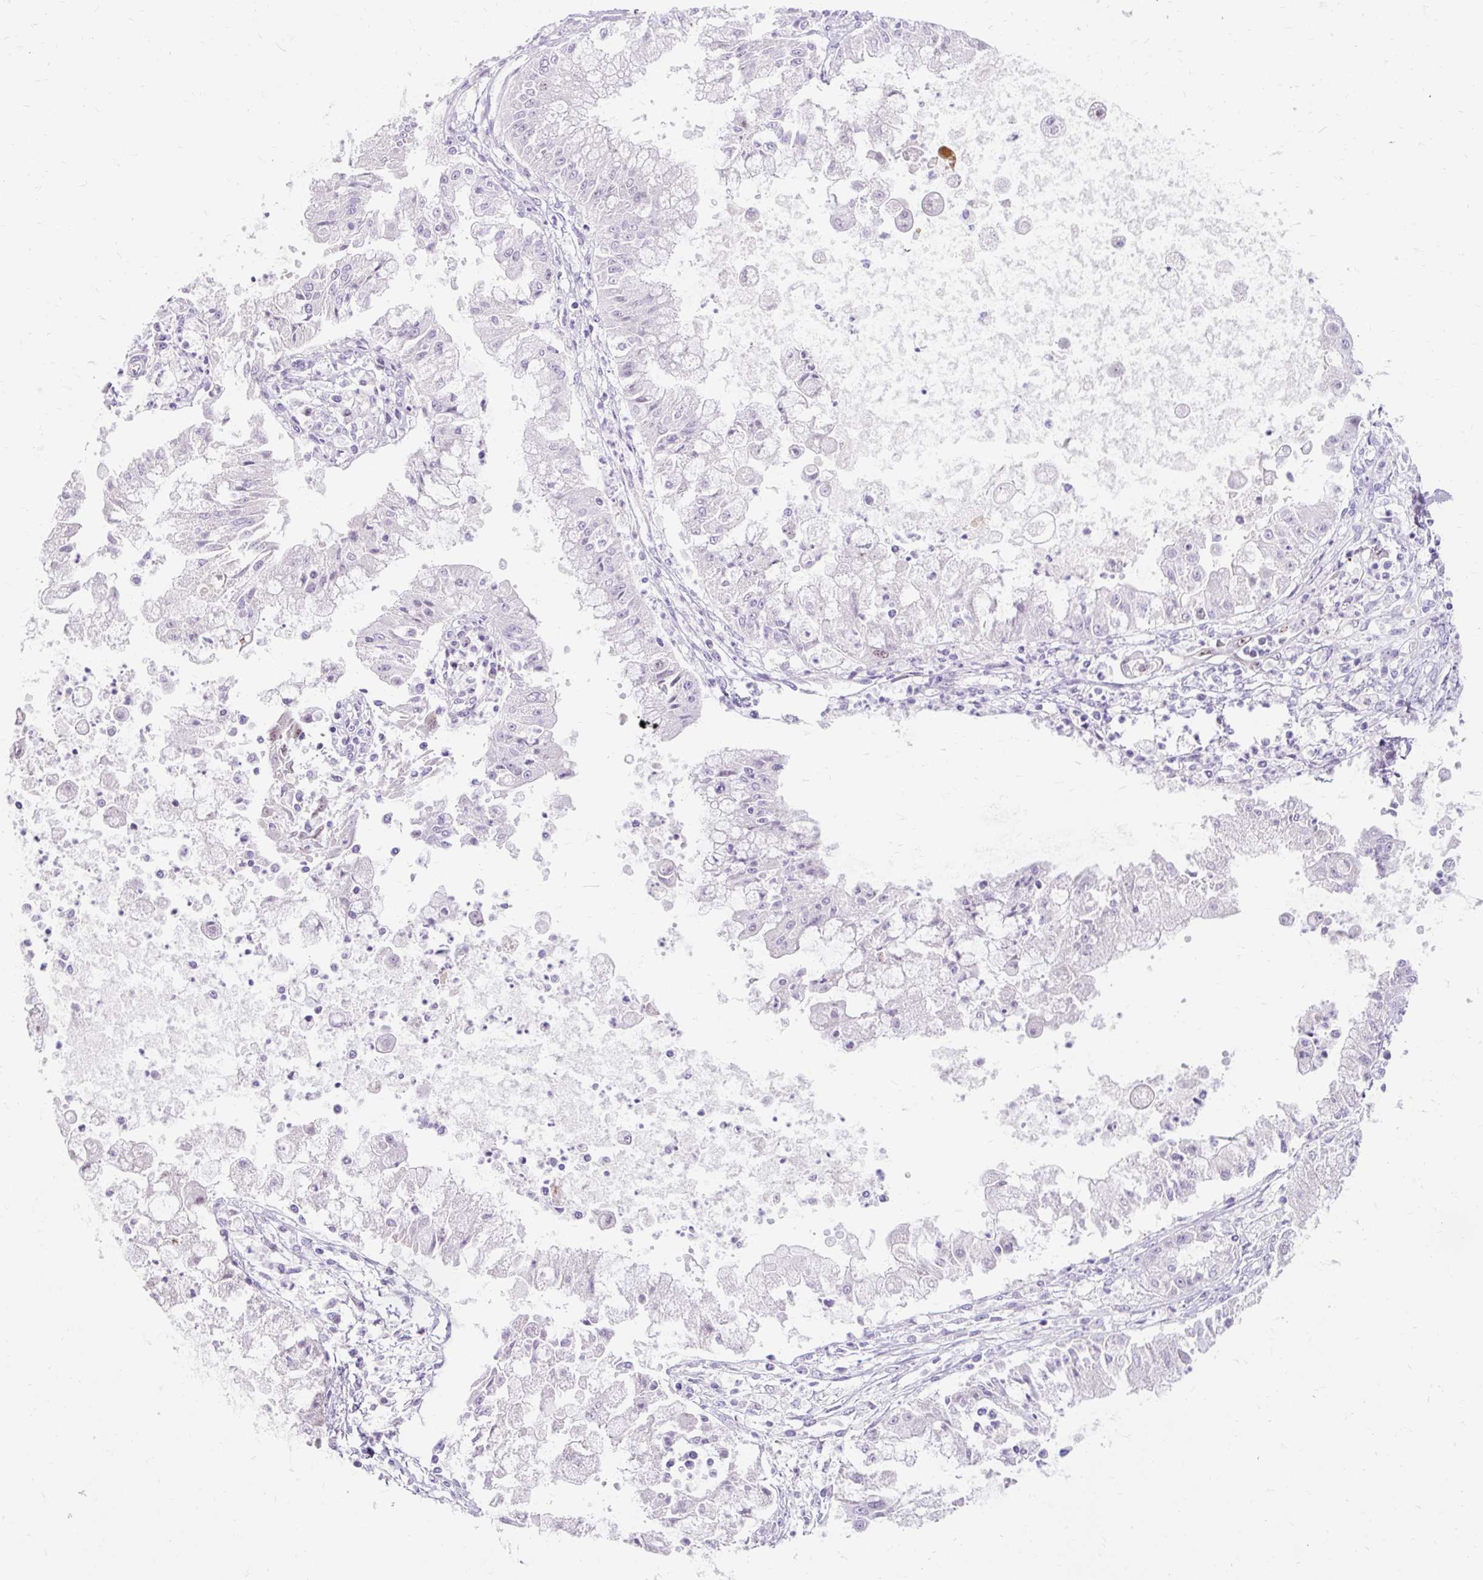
{"staining": {"intensity": "negative", "quantity": "none", "location": "none"}, "tissue": "ovarian cancer", "cell_type": "Tumor cells", "image_type": "cancer", "snomed": [{"axis": "morphology", "description": "Cystadenocarcinoma, mucinous, NOS"}, {"axis": "topography", "description": "Ovary"}], "caption": "Immunohistochemistry (IHC) image of human ovarian cancer stained for a protein (brown), which exhibits no staining in tumor cells.", "gene": "TMEM213", "patient": {"sex": "female", "age": 70}}